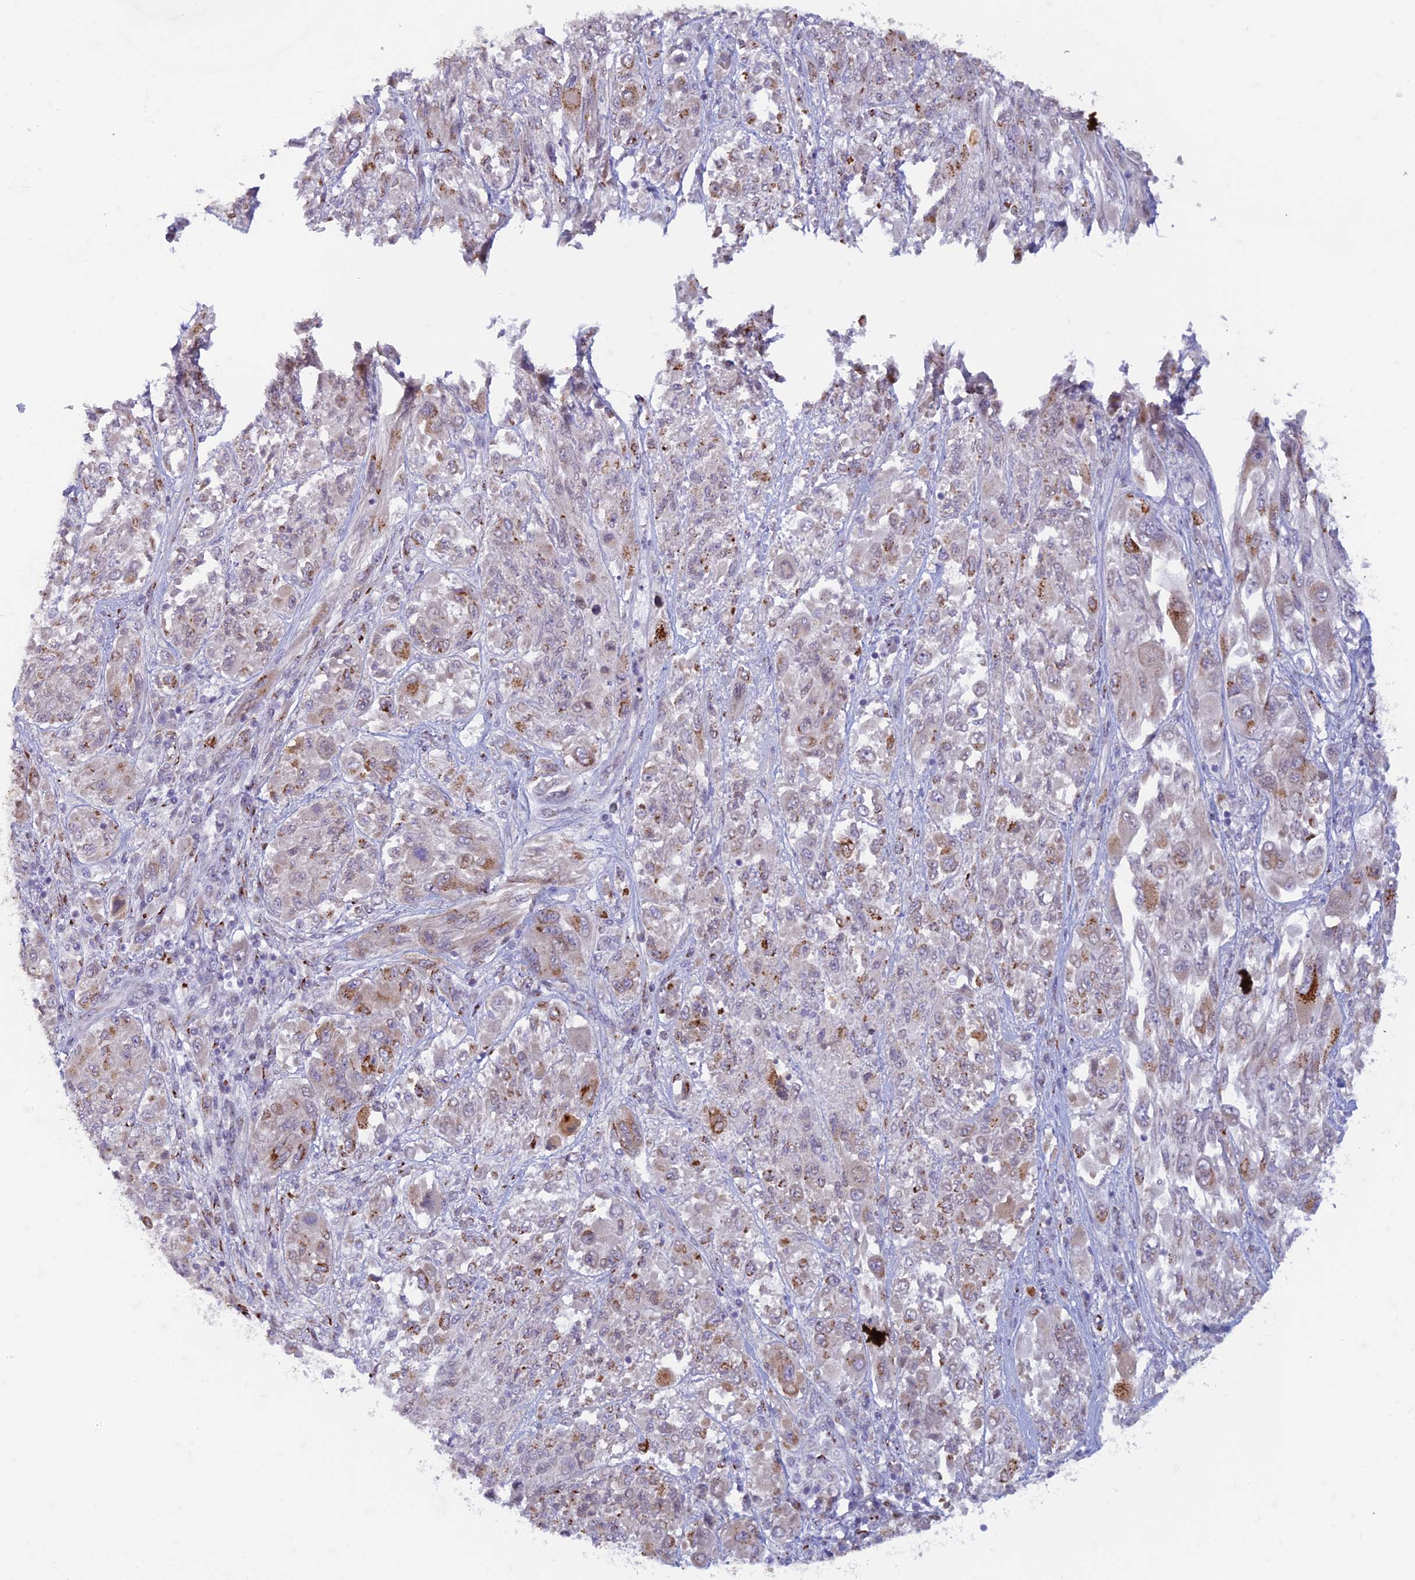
{"staining": {"intensity": "moderate", "quantity": "<25%", "location": "cytoplasmic/membranous"}, "tissue": "melanoma", "cell_type": "Tumor cells", "image_type": "cancer", "snomed": [{"axis": "morphology", "description": "Malignant melanoma, NOS"}, {"axis": "topography", "description": "Skin"}], "caption": "Immunohistochemical staining of human melanoma reveals low levels of moderate cytoplasmic/membranous protein expression in approximately <25% of tumor cells. Ihc stains the protein in brown and the nuclei are stained blue.", "gene": "FAM3C", "patient": {"sex": "female", "age": 91}}